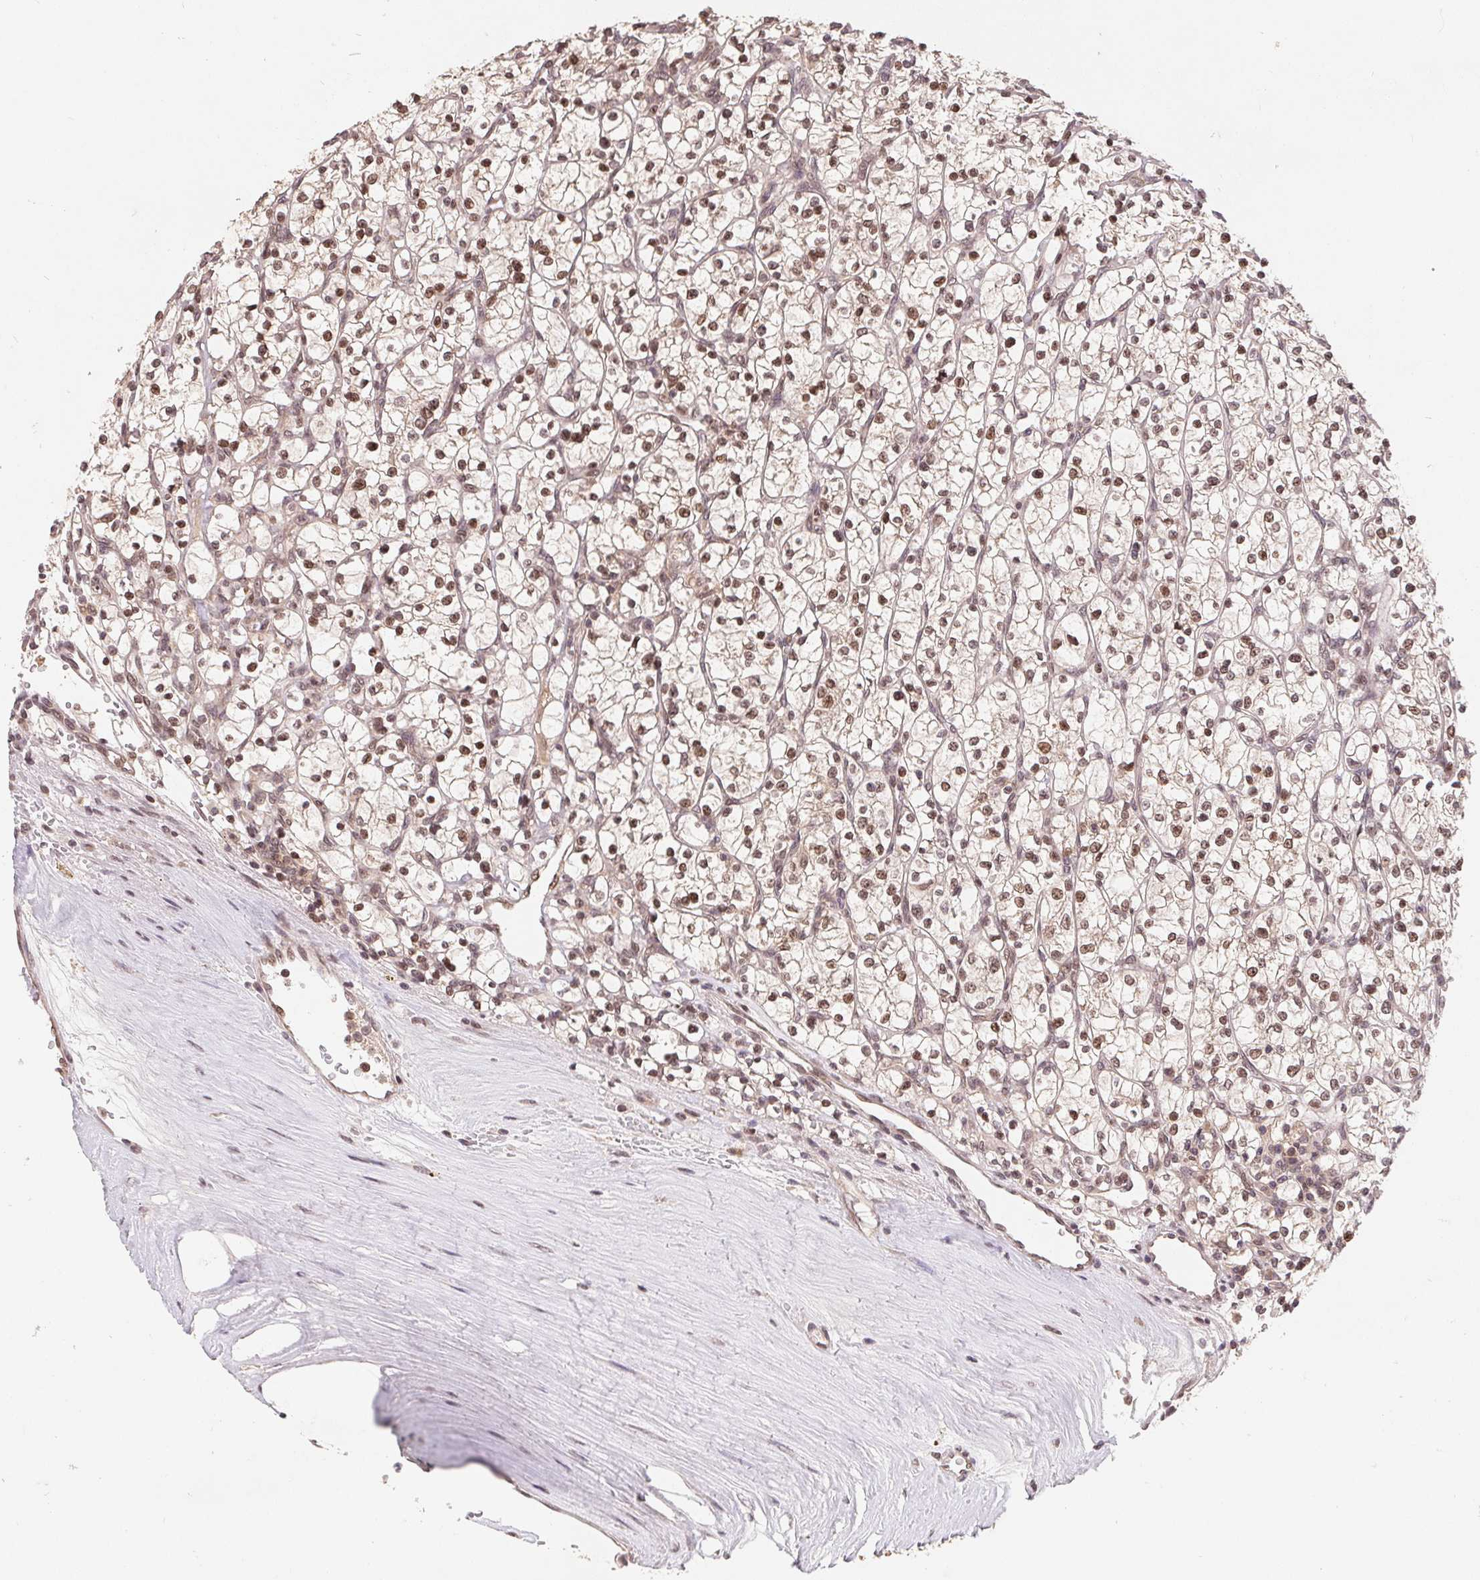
{"staining": {"intensity": "moderate", "quantity": ">75%", "location": "nuclear"}, "tissue": "renal cancer", "cell_type": "Tumor cells", "image_type": "cancer", "snomed": [{"axis": "morphology", "description": "Adenocarcinoma, NOS"}, {"axis": "topography", "description": "Kidney"}], "caption": "A brown stain highlights moderate nuclear expression of a protein in renal cancer tumor cells.", "gene": "HMGN3", "patient": {"sex": "female", "age": 64}}